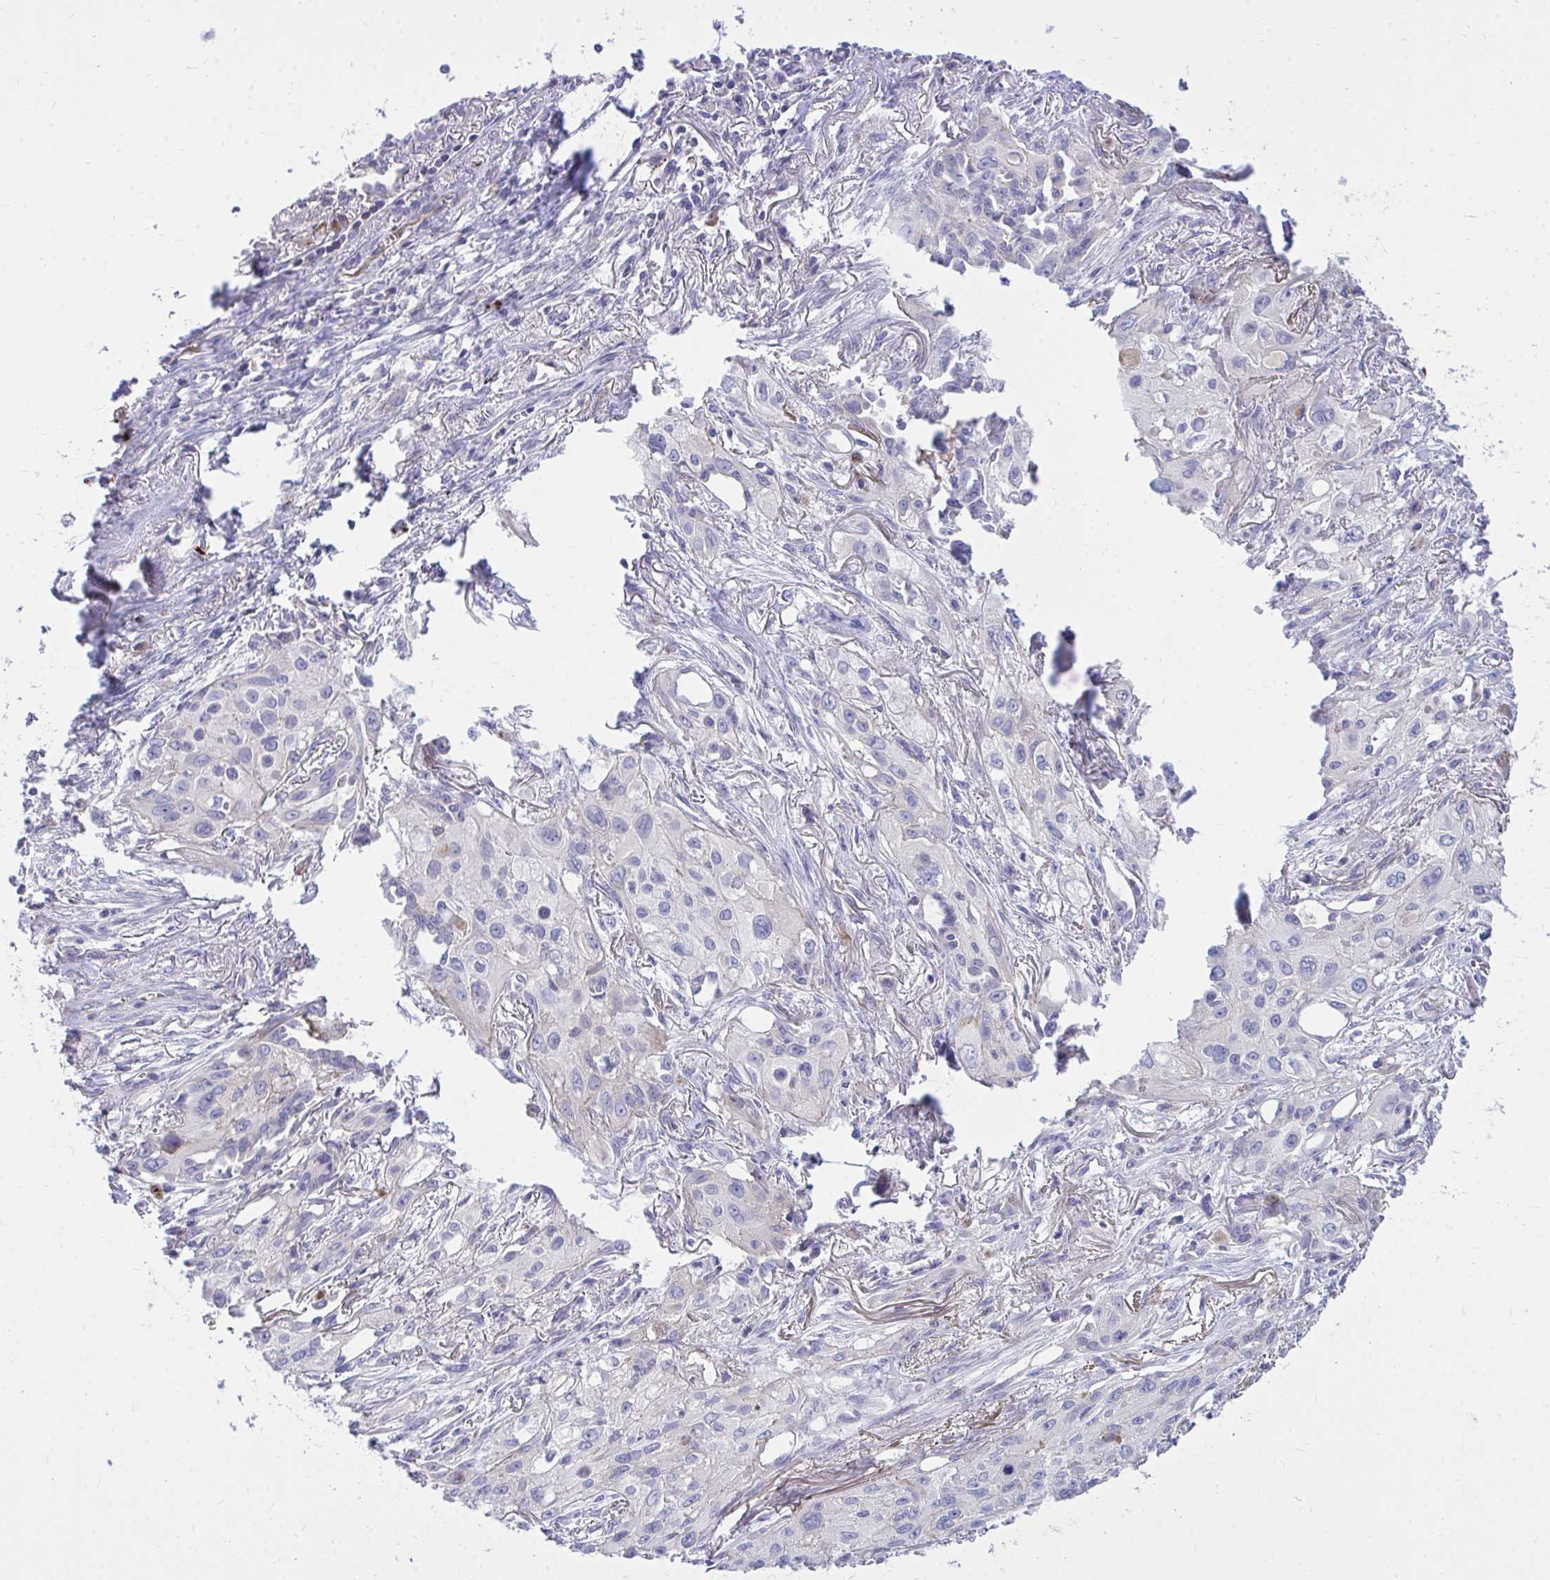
{"staining": {"intensity": "negative", "quantity": "none", "location": "none"}, "tissue": "lung cancer", "cell_type": "Tumor cells", "image_type": "cancer", "snomed": [{"axis": "morphology", "description": "Squamous cell carcinoma, NOS"}, {"axis": "topography", "description": "Lung"}], "caption": "IHC of human lung squamous cell carcinoma displays no expression in tumor cells.", "gene": "TP53I11", "patient": {"sex": "male", "age": 71}}